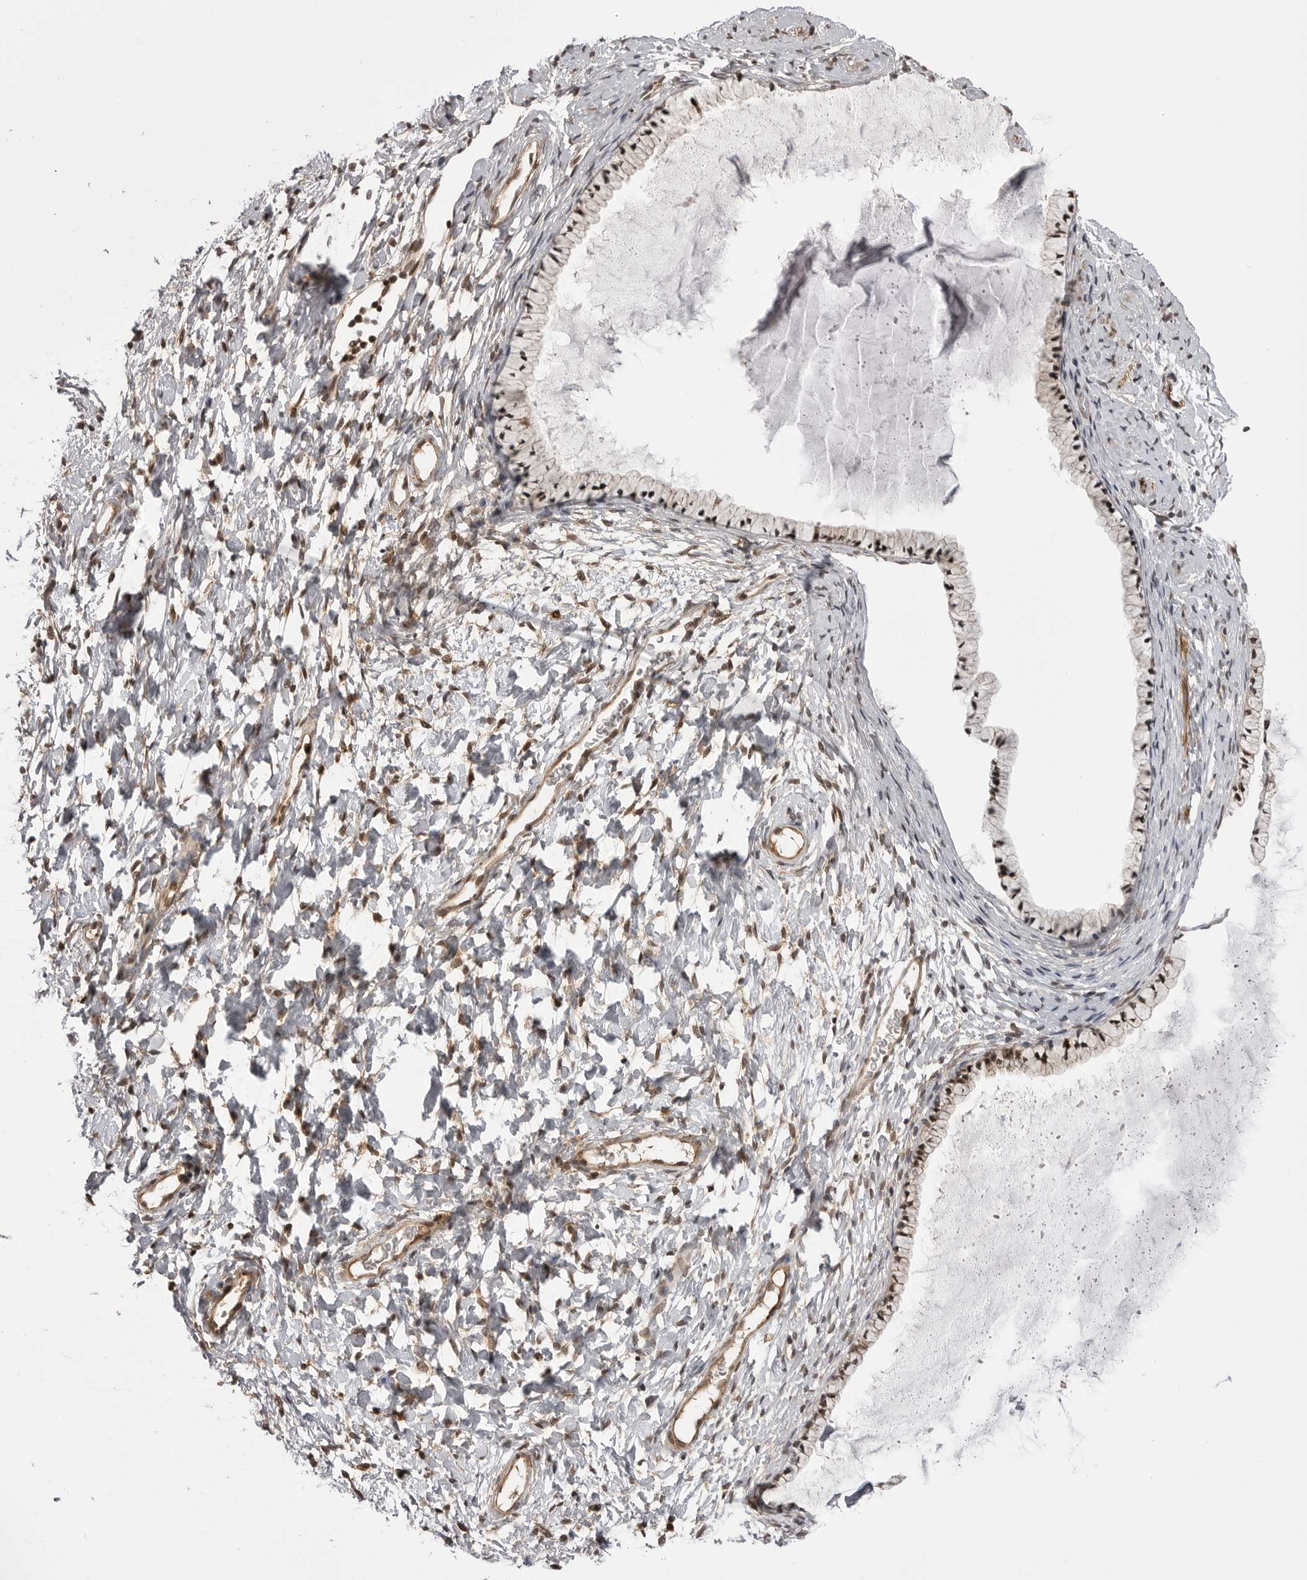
{"staining": {"intensity": "strong", "quantity": ">75%", "location": "nuclear"}, "tissue": "cervix", "cell_type": "Glandular cells", "image_type": "normal", "snomed": [{"axis": "morphology", "description": "Normal tissue, NOS"}, {"axis": "topography", "description": "Cervix"}], "caption": "A brown stain labels strong nuclear expression of a protein in glandular cells of normal human cervix.", "gene": "SORBS1", "patient": {"sex": "female", "age": 72}}